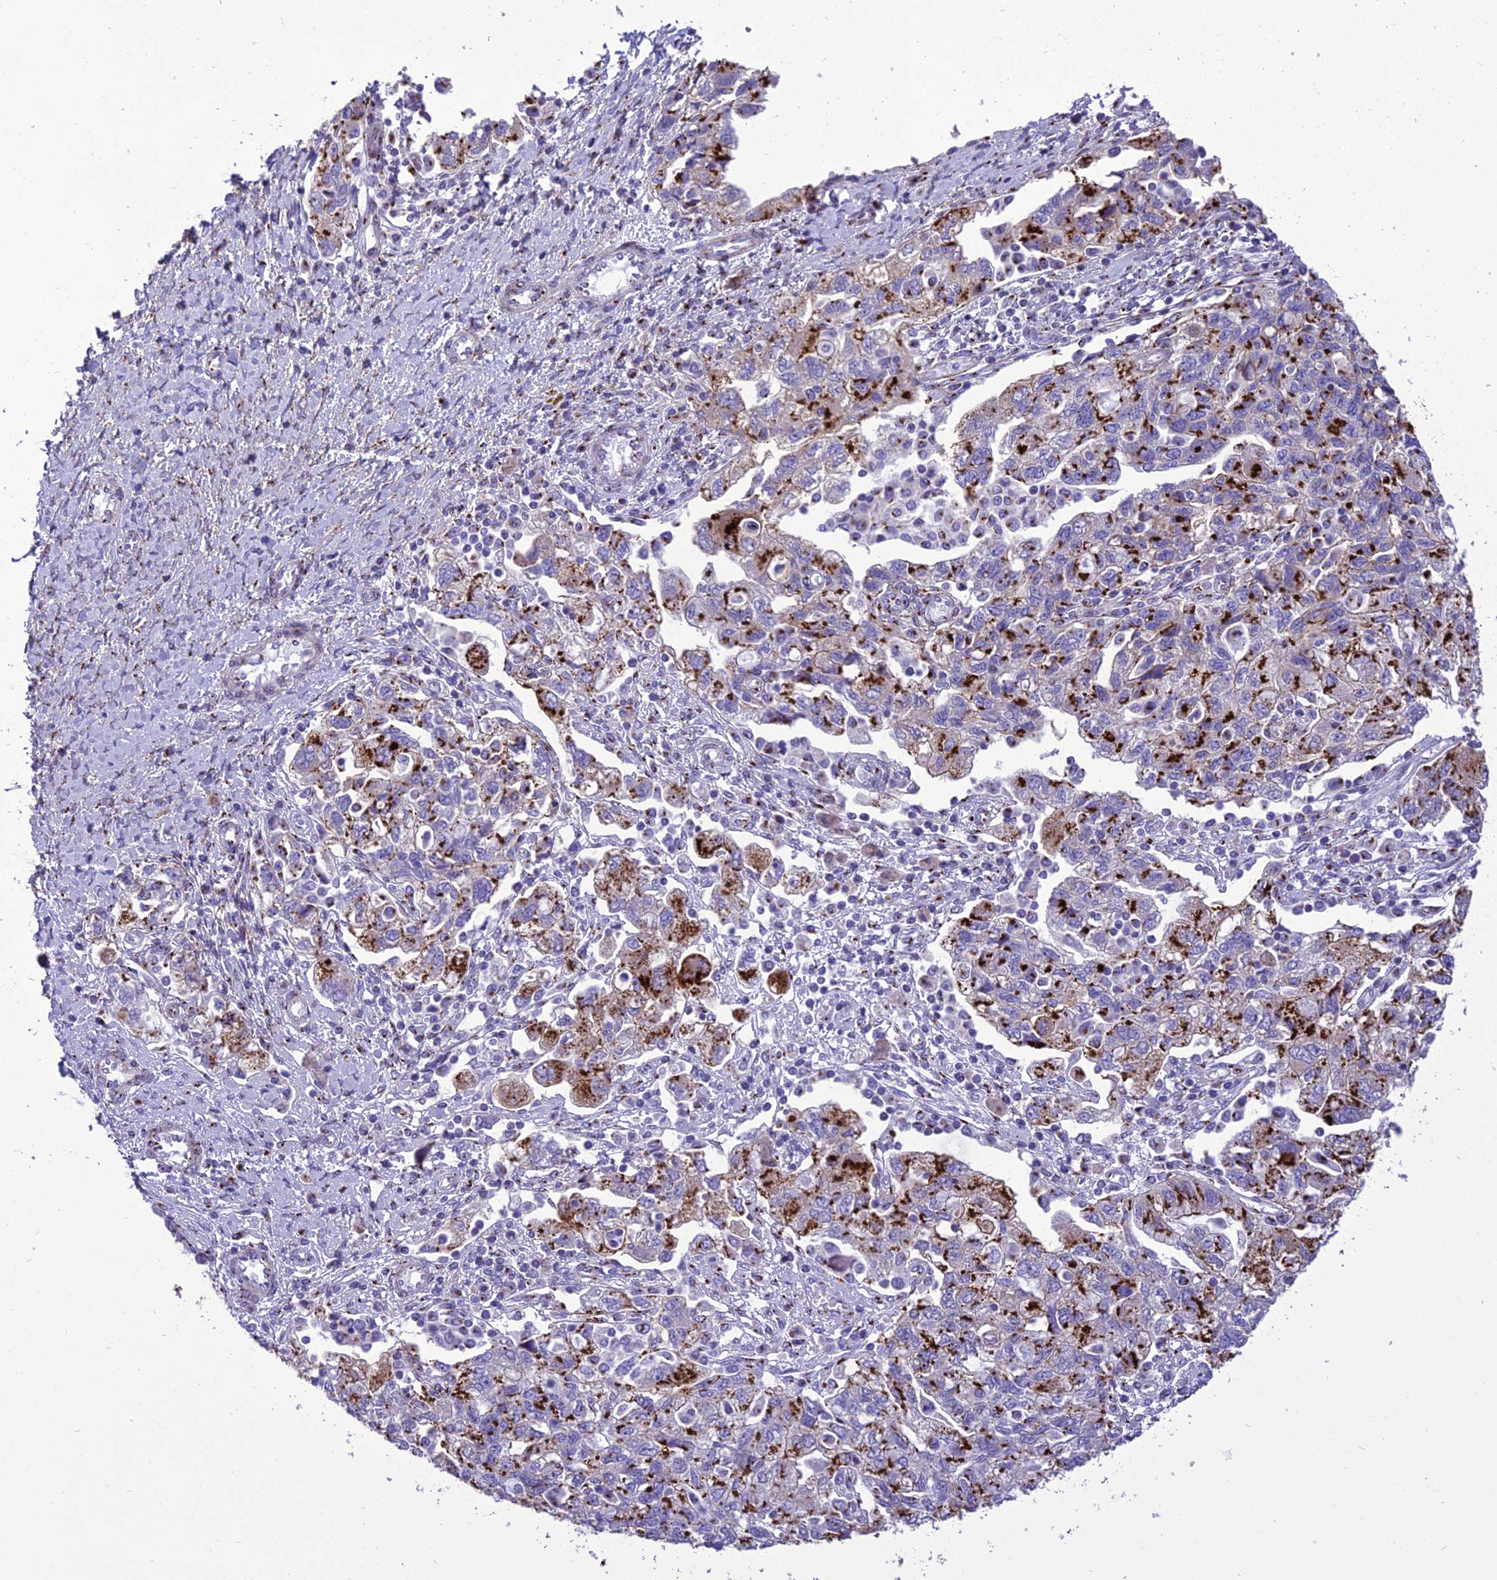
{"staining": {"intensity": "strong", "quantity": ">75%", "location": "cytoplasmic/membranous"}, "tissue": "ovarian cancer", "cell_type": "Tumor cells", "image_type": "cancer", "snomed": [{"axis": "morphology", "description": "Carcinoma, NOS"}, {"axis": "morphology", "description": "Cystadenocarcinoma, serous, NOS"}, {"axis": "topography", "description": "Ovary"}], "caption": "Protein staining reveals strong cytoplasmic/membranous staining in approximately >75% of tumor cells in ovarian carcinoma.", "gene": "GOLM2", "patient": {"sex": "female", "age": 69}}